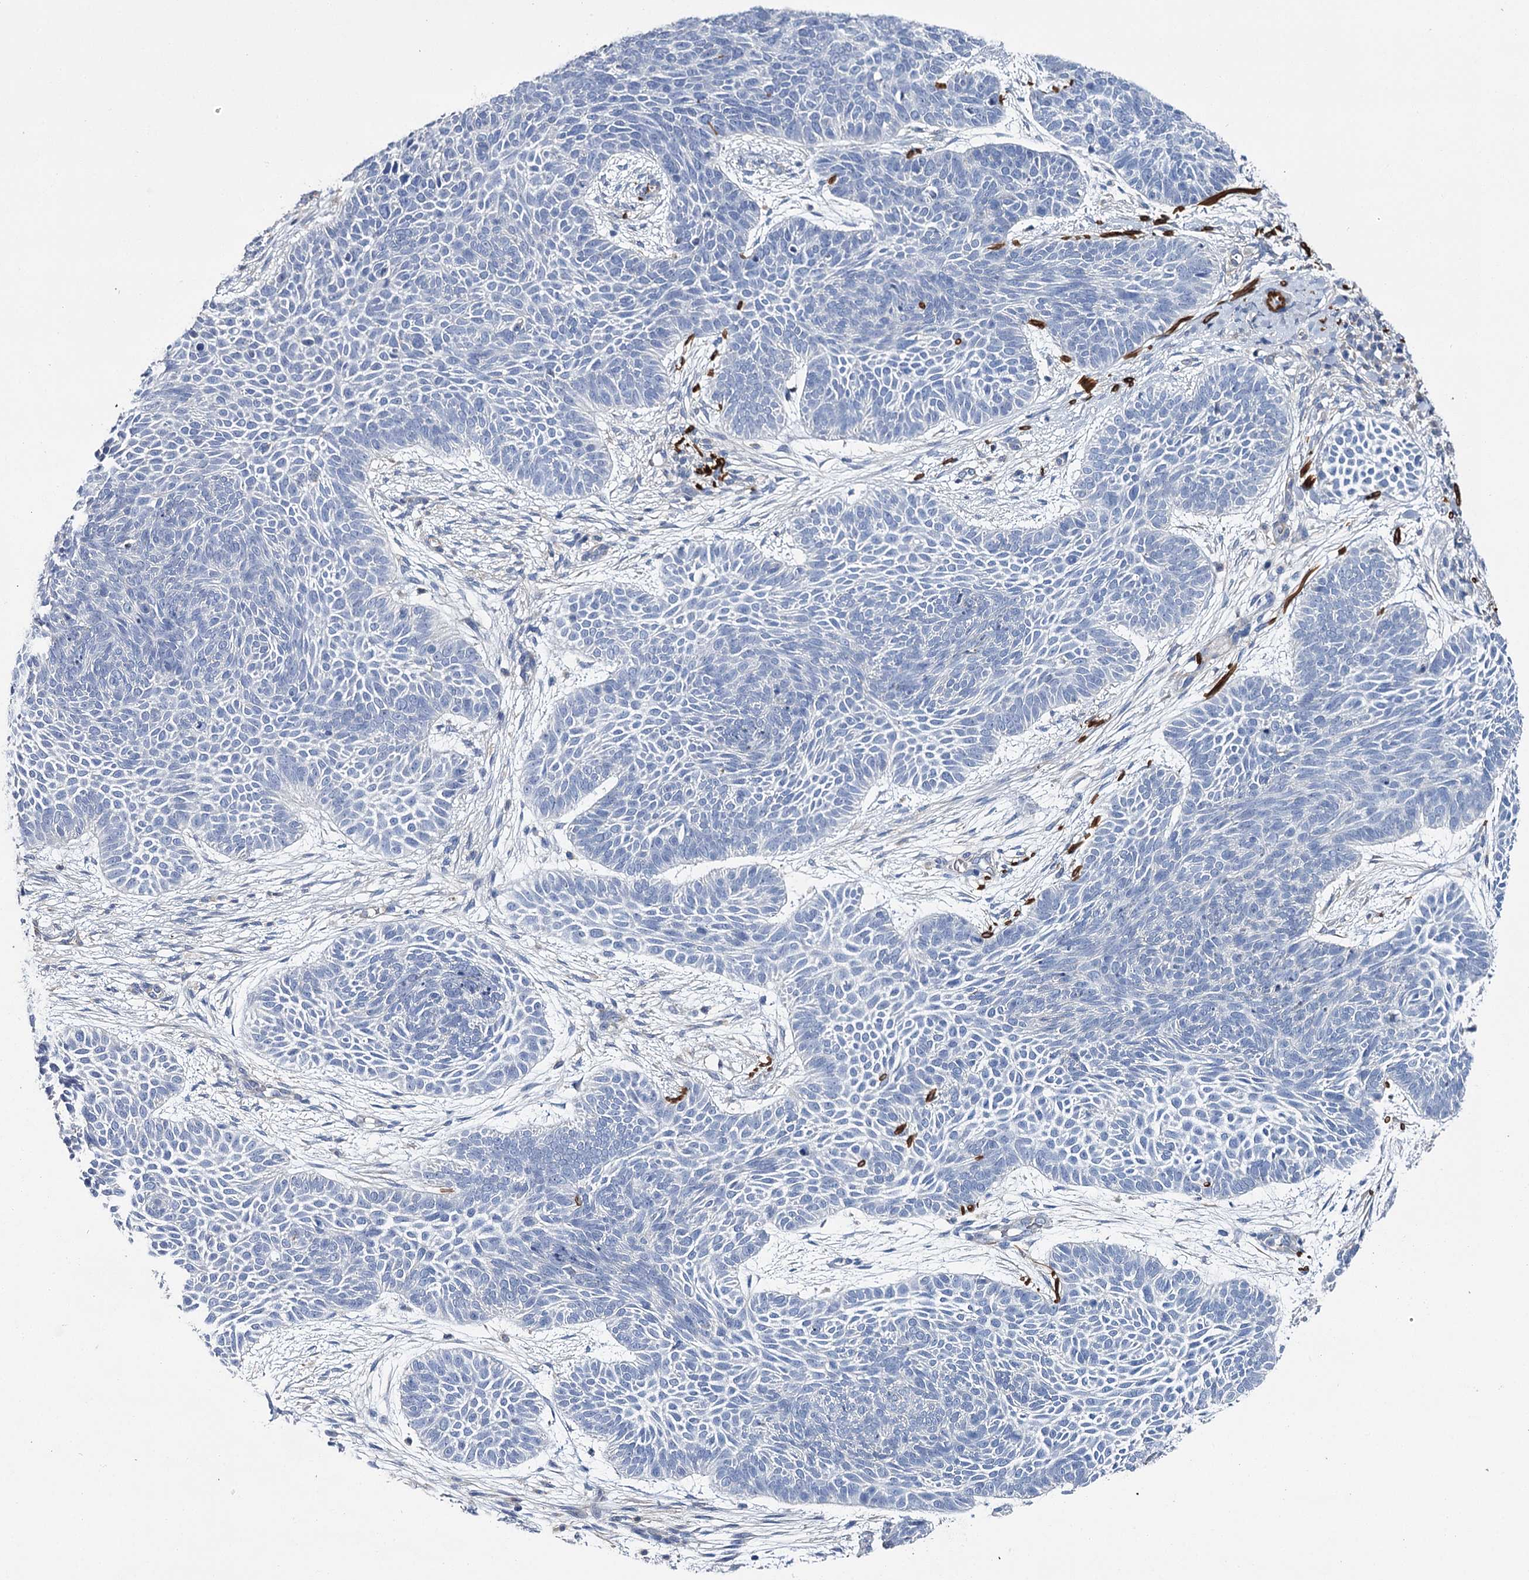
{"staining": {"intensity": "negative", "quantity": "none", "location": "none"}, "tissue": "skin cancer", "cell_type": "Tumor cells", "image_type": "cancer", "snomed": [{"axis": "morphology", "description": "Basal cell carcinoma"}, {"axis": "topography", "description": "Skin"}], "caption": "The micrograph exhibits no significant staining in tumor cells of basal cell carcinoma (skin). The staining is performed using DAB (3,3'-diaminobenzidine) brown chromogen with nuclei counter-stained in using hematoxylin.", "gene": "EPYC", "patient": {"sex": "male", "age": 85}}